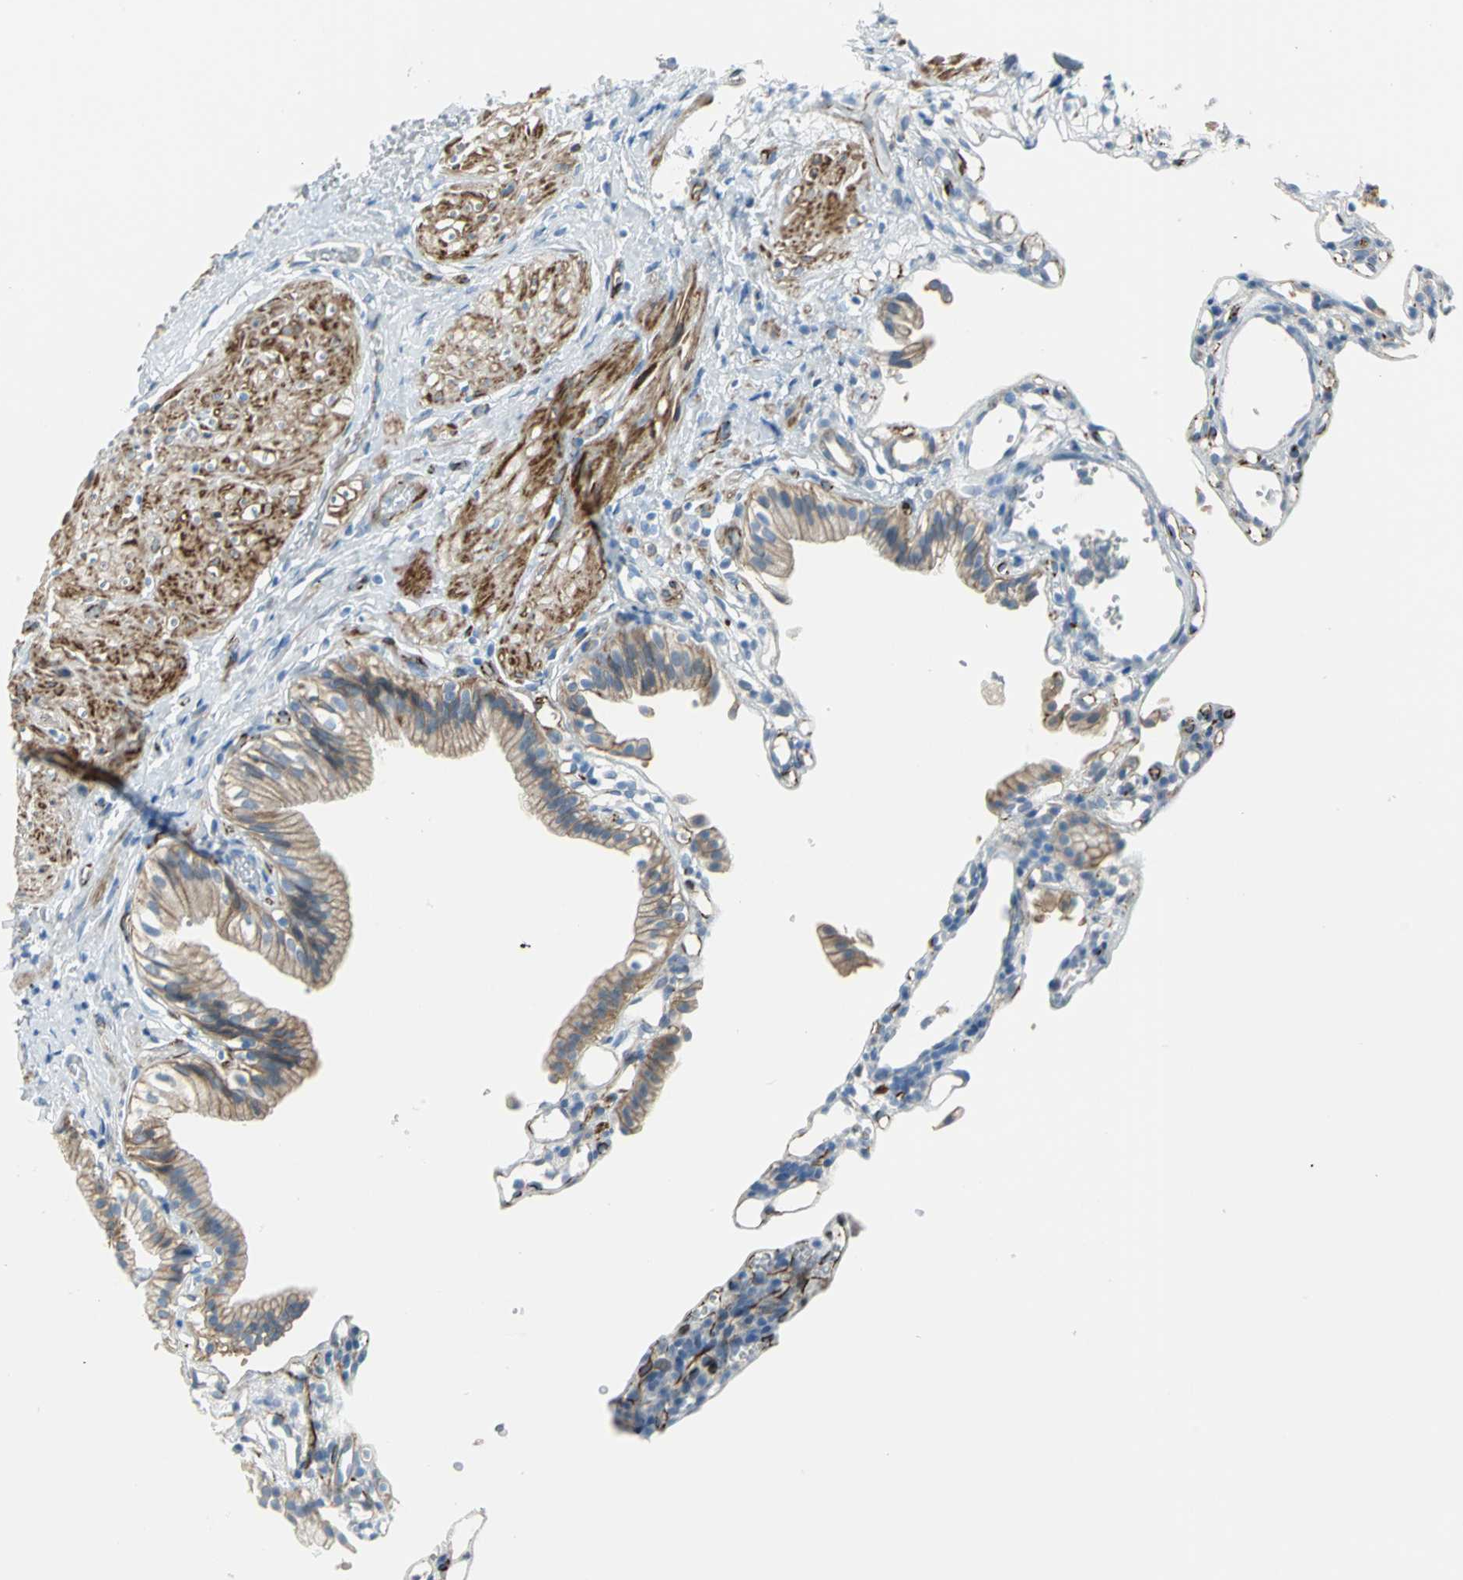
{"staining": {"intensity": "moderate", "quantity": ">75%", "location": "cytoplasmic/membranous"}, "tissue": "gallbladder", "cell_type": "Glandular cells", "image_type": "normal", "snomed": [{"axis": "morphology", "description": "Normal tissue, NOS"}, {"axis": "topography", "description": "Gallbladder"}], "caption": "Gallbladder stained for a protein displays moderate cytoplasmic/membranous positivity in glandular cells.", "gene": "ALOX15", "patient": {"sex": "male", "age": 65}}